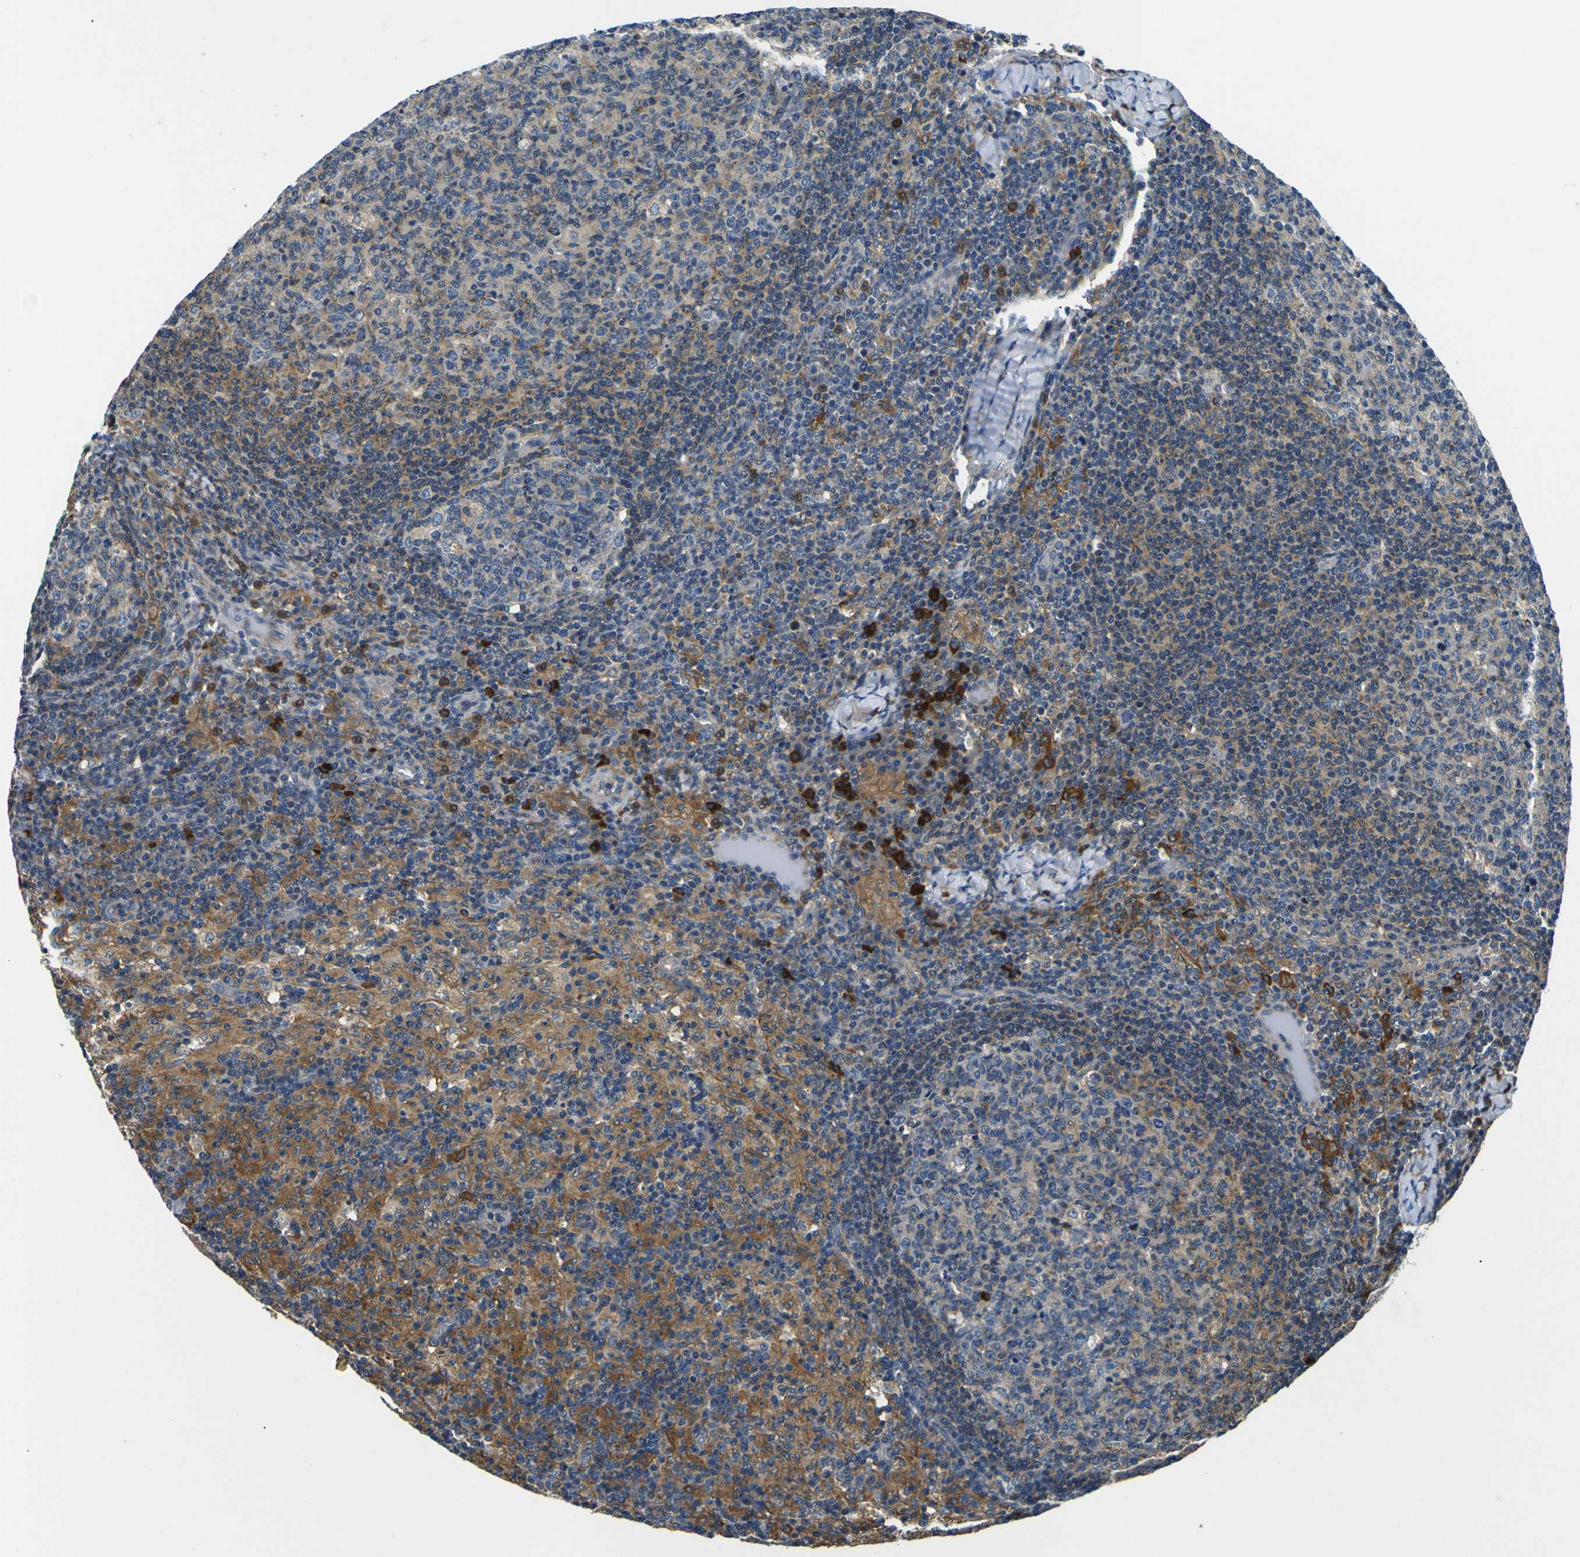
{"staining": {"intensity": "moderate", "quantity": "<25%", "location": "cytoplasmic/membranous"}, "tissue": "lymph node", "cell_type": "Germinal center cells", "image_type": "normal", "snomed": [{"axis": "morphology", "description": "Normal tissue, NOS"}, {"axis": "morphology", "description": "Inflammation, NOS"}, {"axis": "topography", "description": "Lymph node"}], "caption": "DAB immunohistochemical staining of normal human lymph node demonstrates moderate cytoplasmic/membranous protein positivity in about <25% of germinal center cells. Nuclei are stained in blue.", "gene": "RAB1B", "patient": {"sex": "male", "age": 55}}